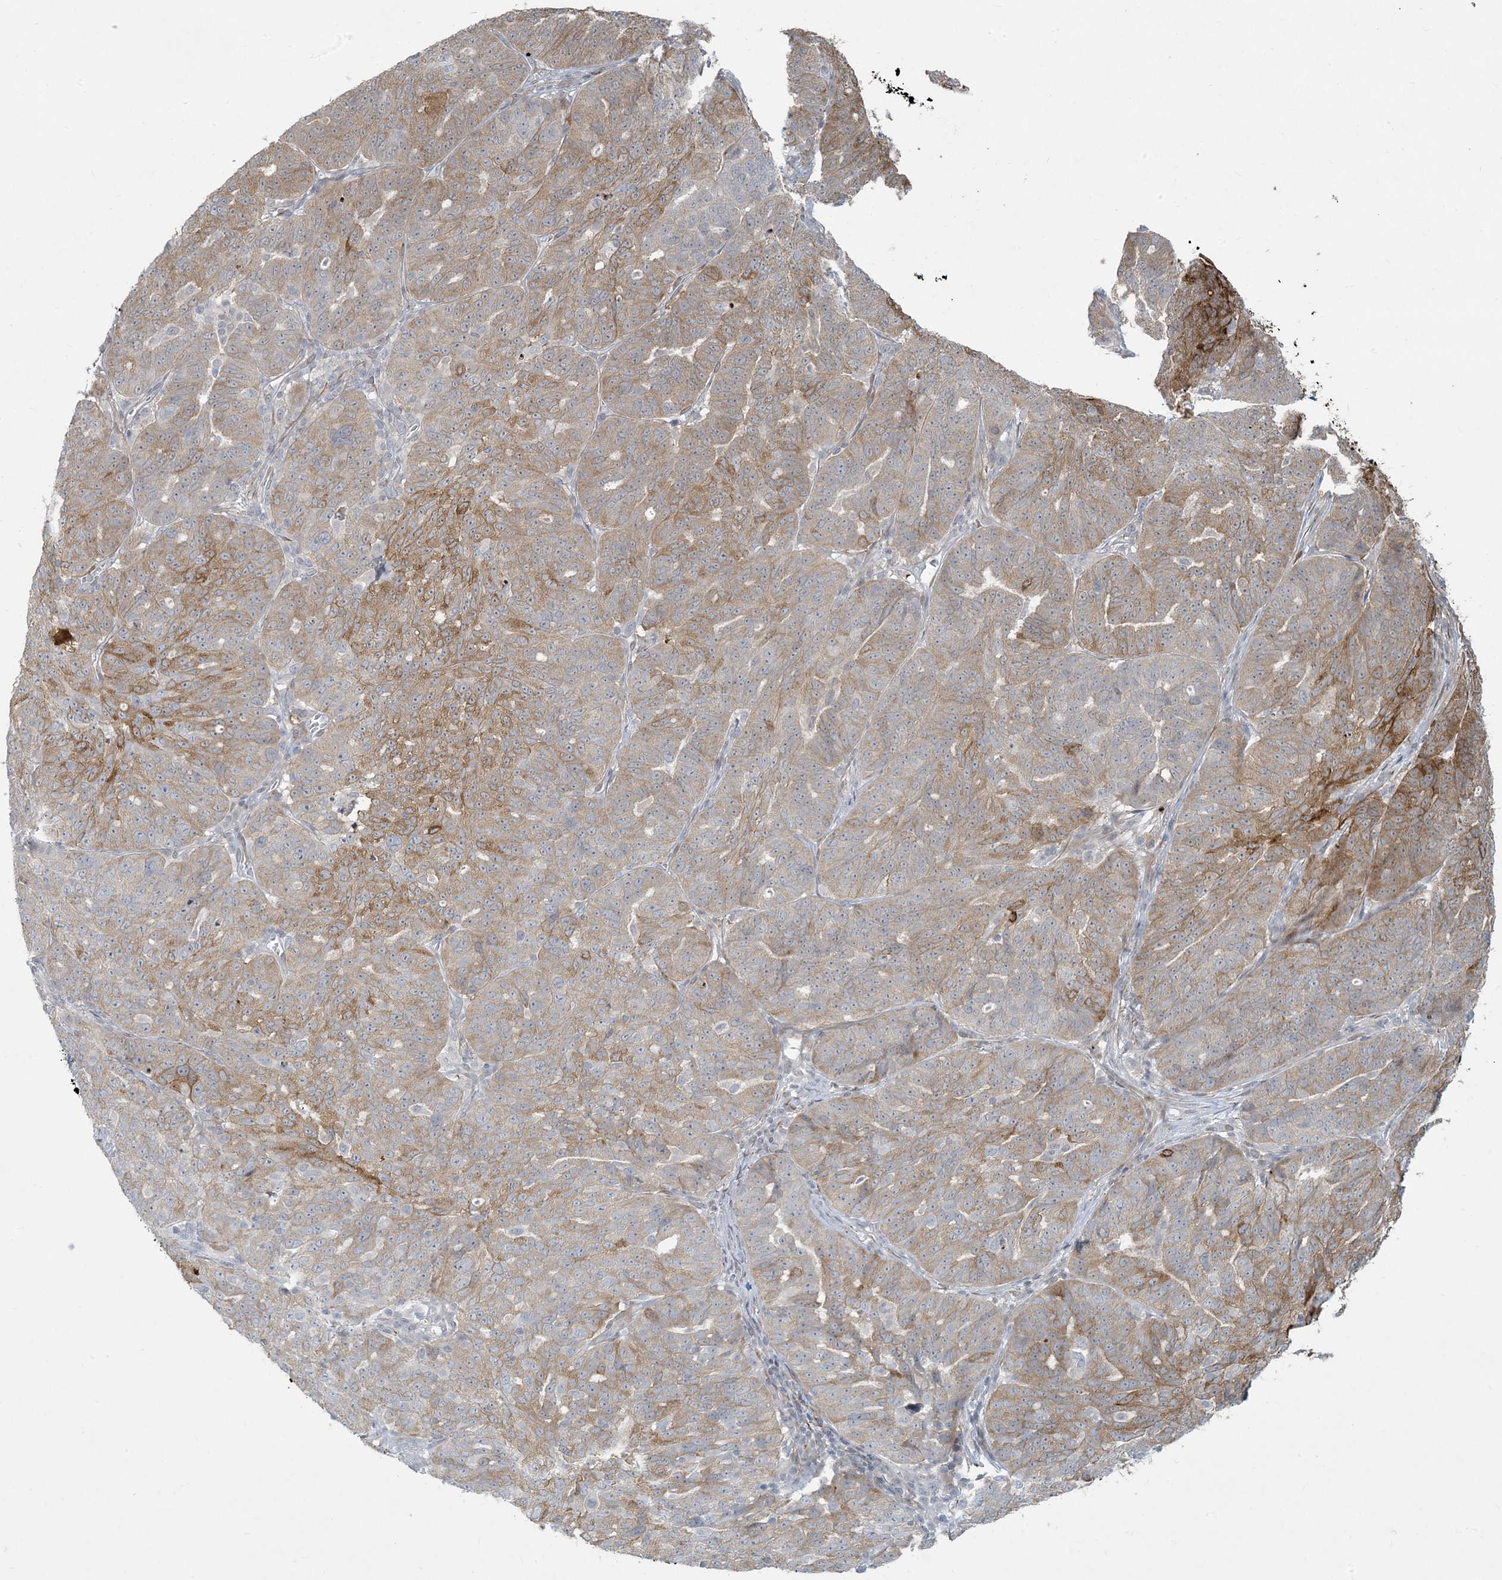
{"staining": {"intensity": "moderate", "quantity": "25%-75%", "location": "cytoplasmic/membranous"}, "tissue": "ovarian cancer", "cell_type": "Tumor cells", "image_type": "cancer", "snomed": [{"axis": "morphology", "description": "Cystadenocarcinoma, serous, NOS"}, {"axis": "topography", "description": "Ovary"}], "caption": "This histopathology image shows ovarian serous cystadenocarcinoma stained with immunohistochemistry (IHC) to label a protein in brown. The cytoplasmic/membranous of tumor cells show moderate positivity for the protein. Nuclei are counter-stained blue.", "gene": "BCORL1", "patient": {"sex": "female", "age": 59}}